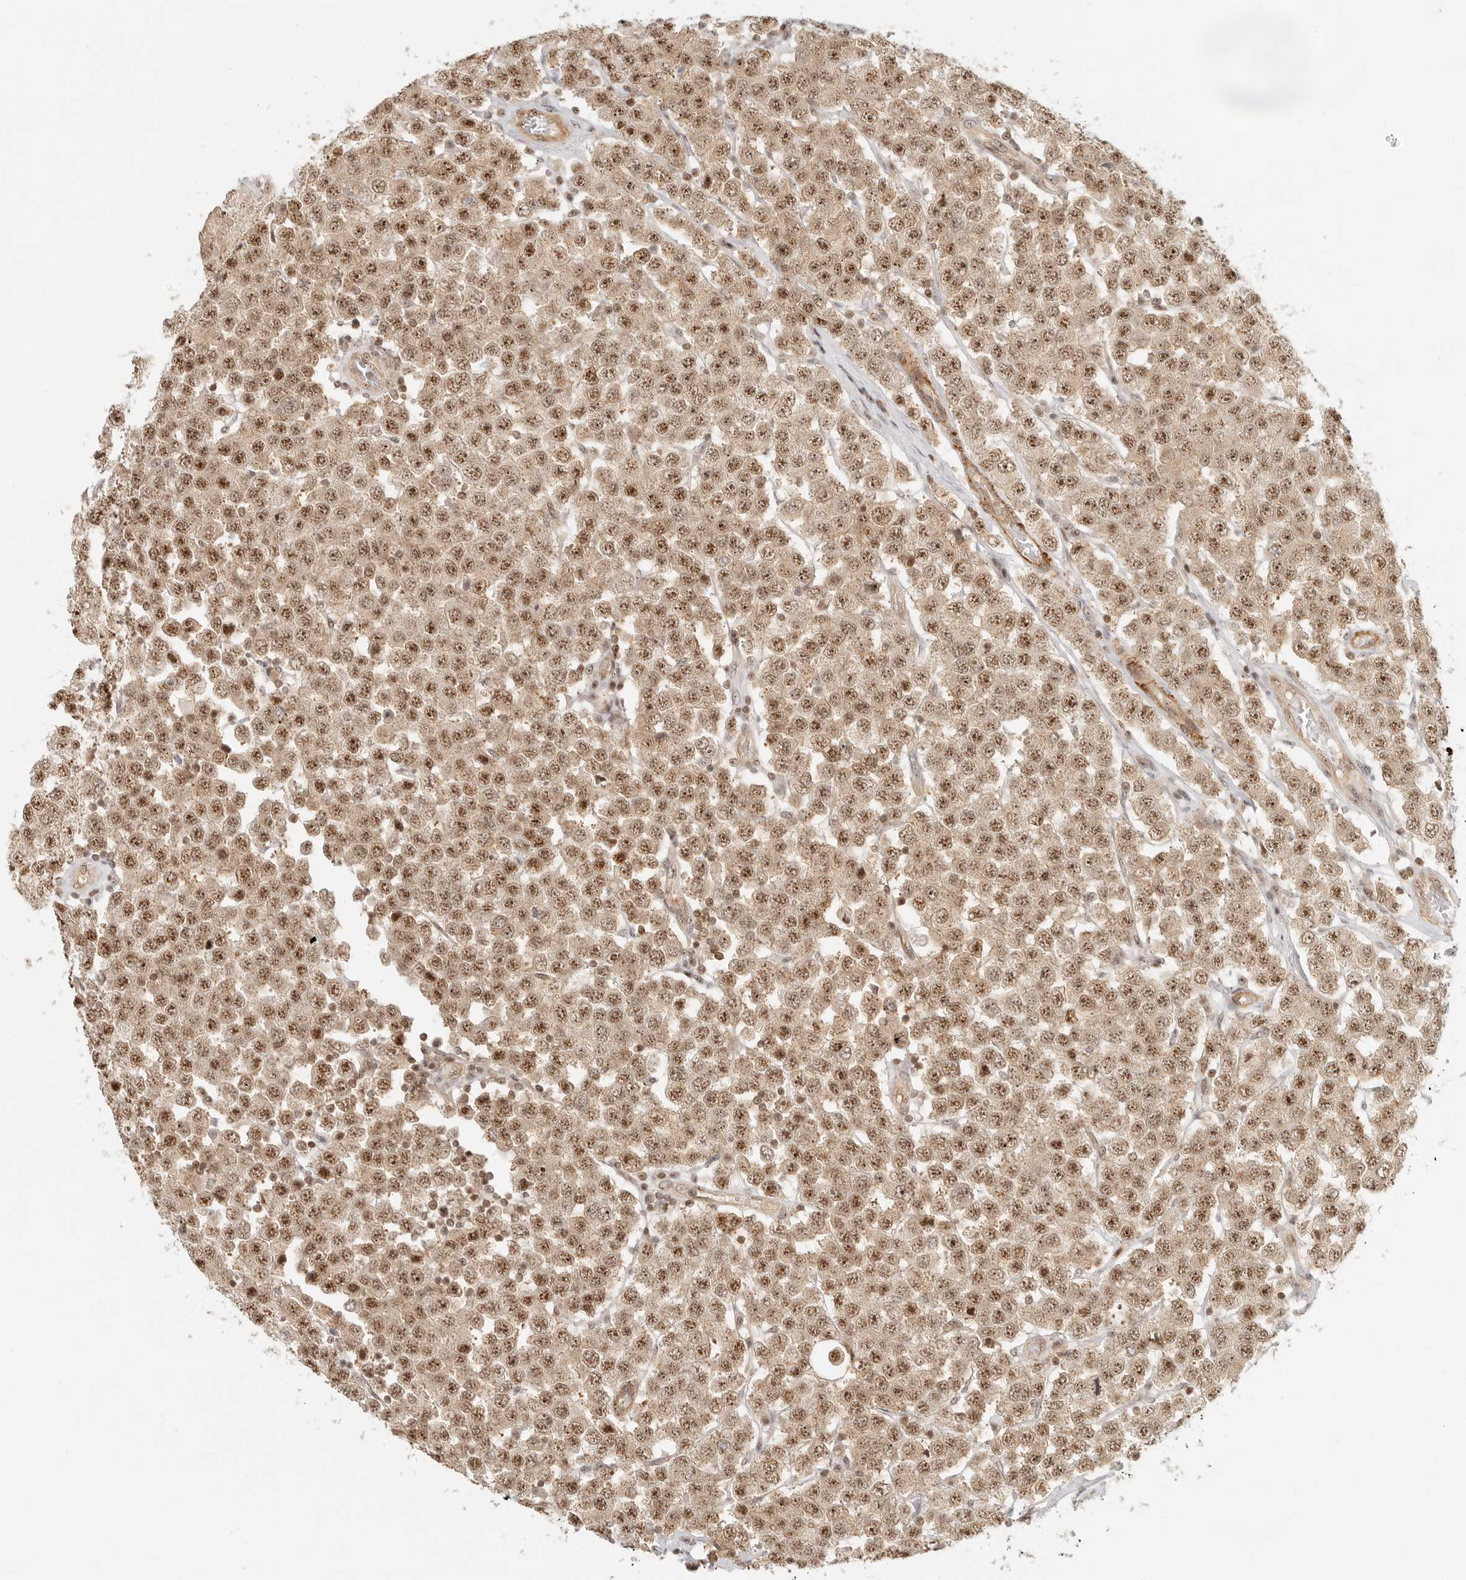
{"staining": {"intensity": "moderate", "quantity": ">75%", "location": "nuclear"}, "tissue": "testis cancer", "cell_type": "Tumor cells", "image_type": "cancer", "snomed": [{"axis": "morphology", "description": "Seminoma, NOS"}, {"axis": "topography", "description": "Testis"}], "caption": "Protein staining of testis cancer tissue displays moderate nuclear positivity in about >75% of tumor cells.", "gene": "BAP1", "patient": {"sex": "male", "age": 28}}